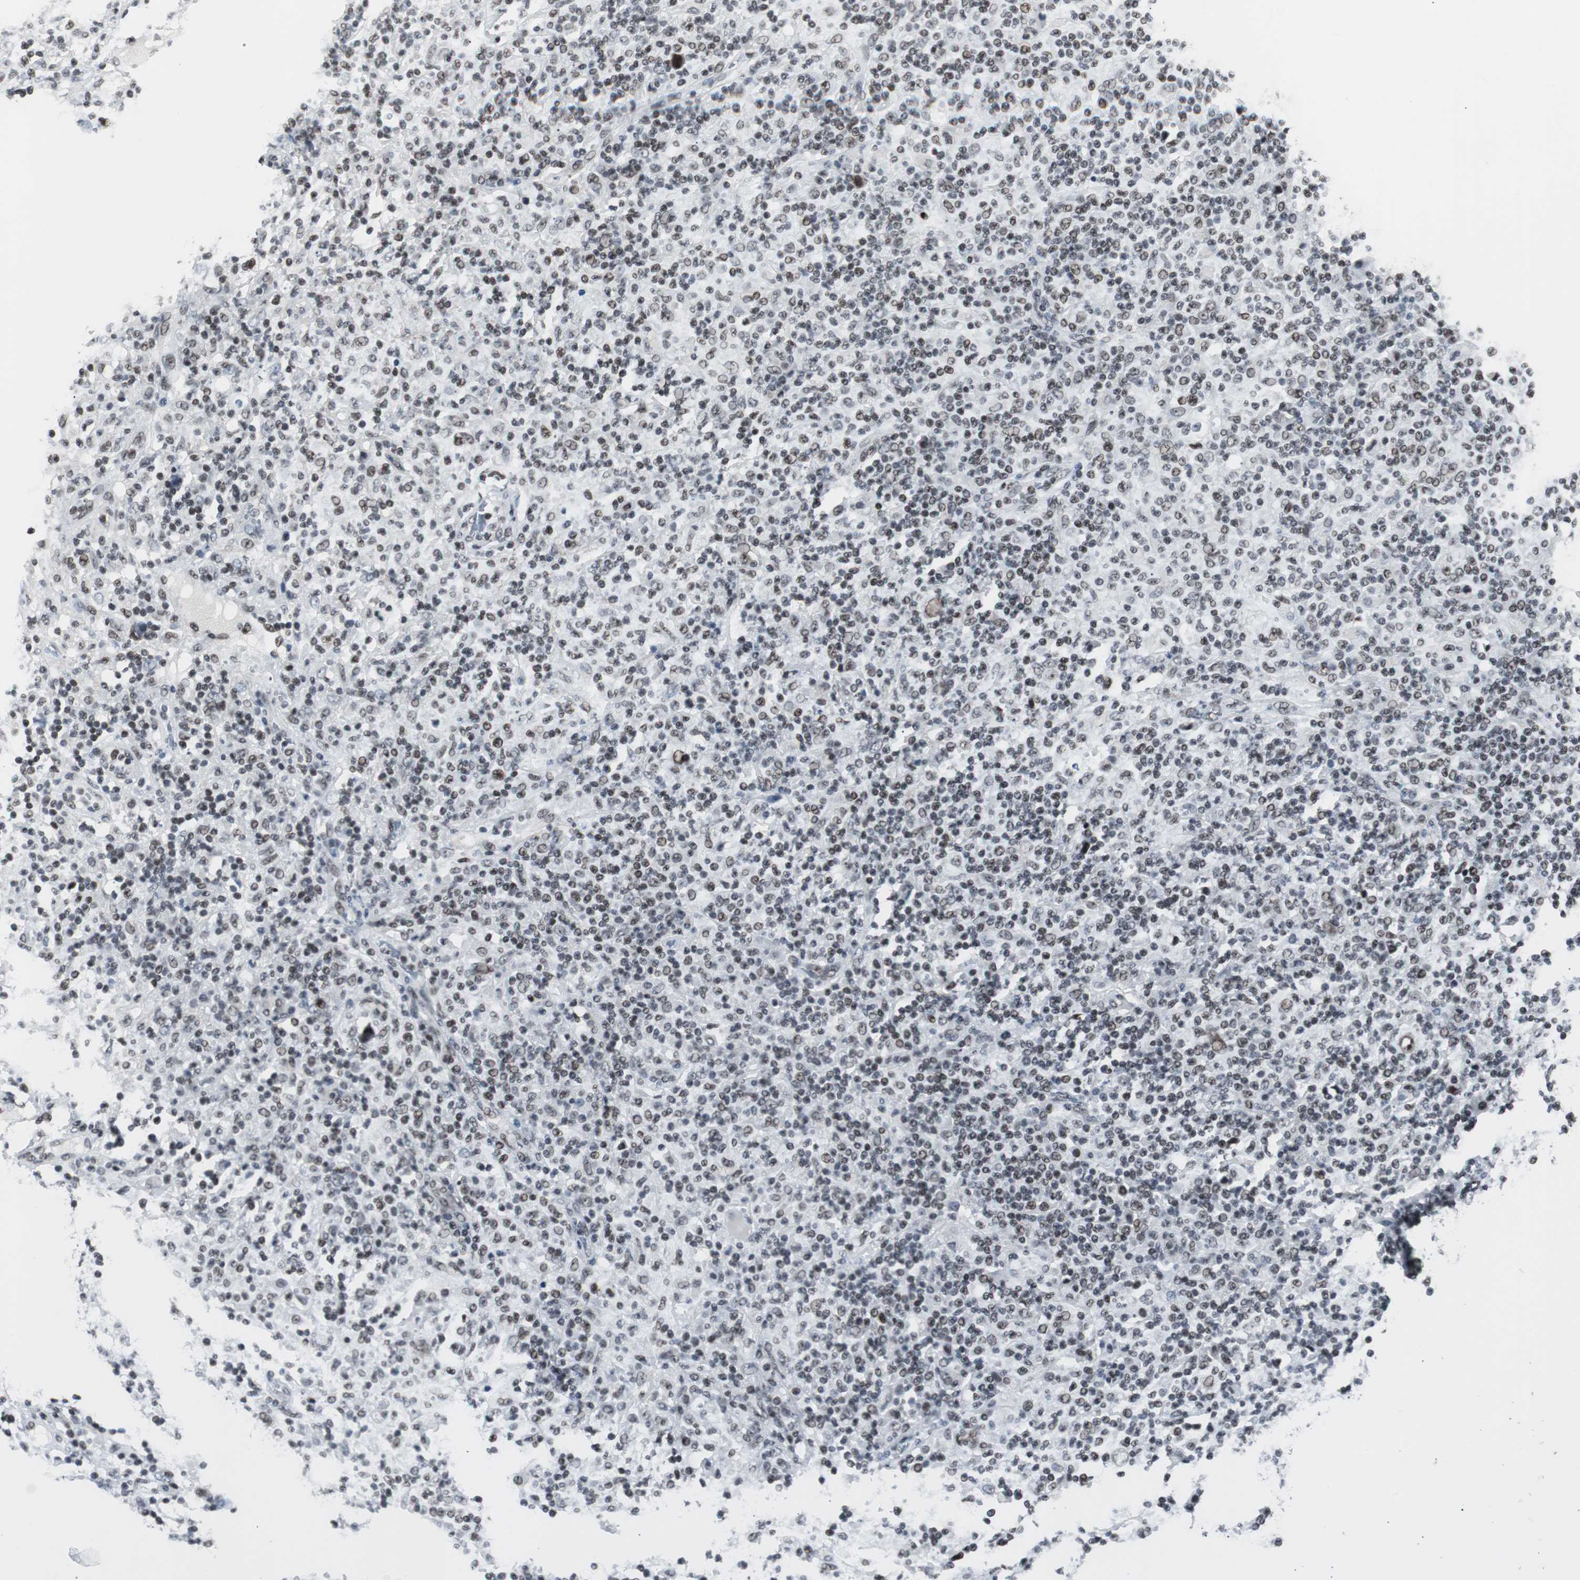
{"staining": {"intensity": "moderate", "quantity": ">75%", "location": "nuclear"}, "tissue": "lymphoma", "cell_type": "Tumor cells", "image_type": "cancer", "snomed": [{"axis": "morphology", "description": "Hodgkin's disease, NOS"}, {"axis": "topography", "description": "Lymph node"}], "caption": "Protein expression analysis of human Hodgkin's disease reveals moderate nuclear expression in about >75% of tumor cells.", "gene": "XRCC1", "patient": {"sex": "male", "age": 70}}